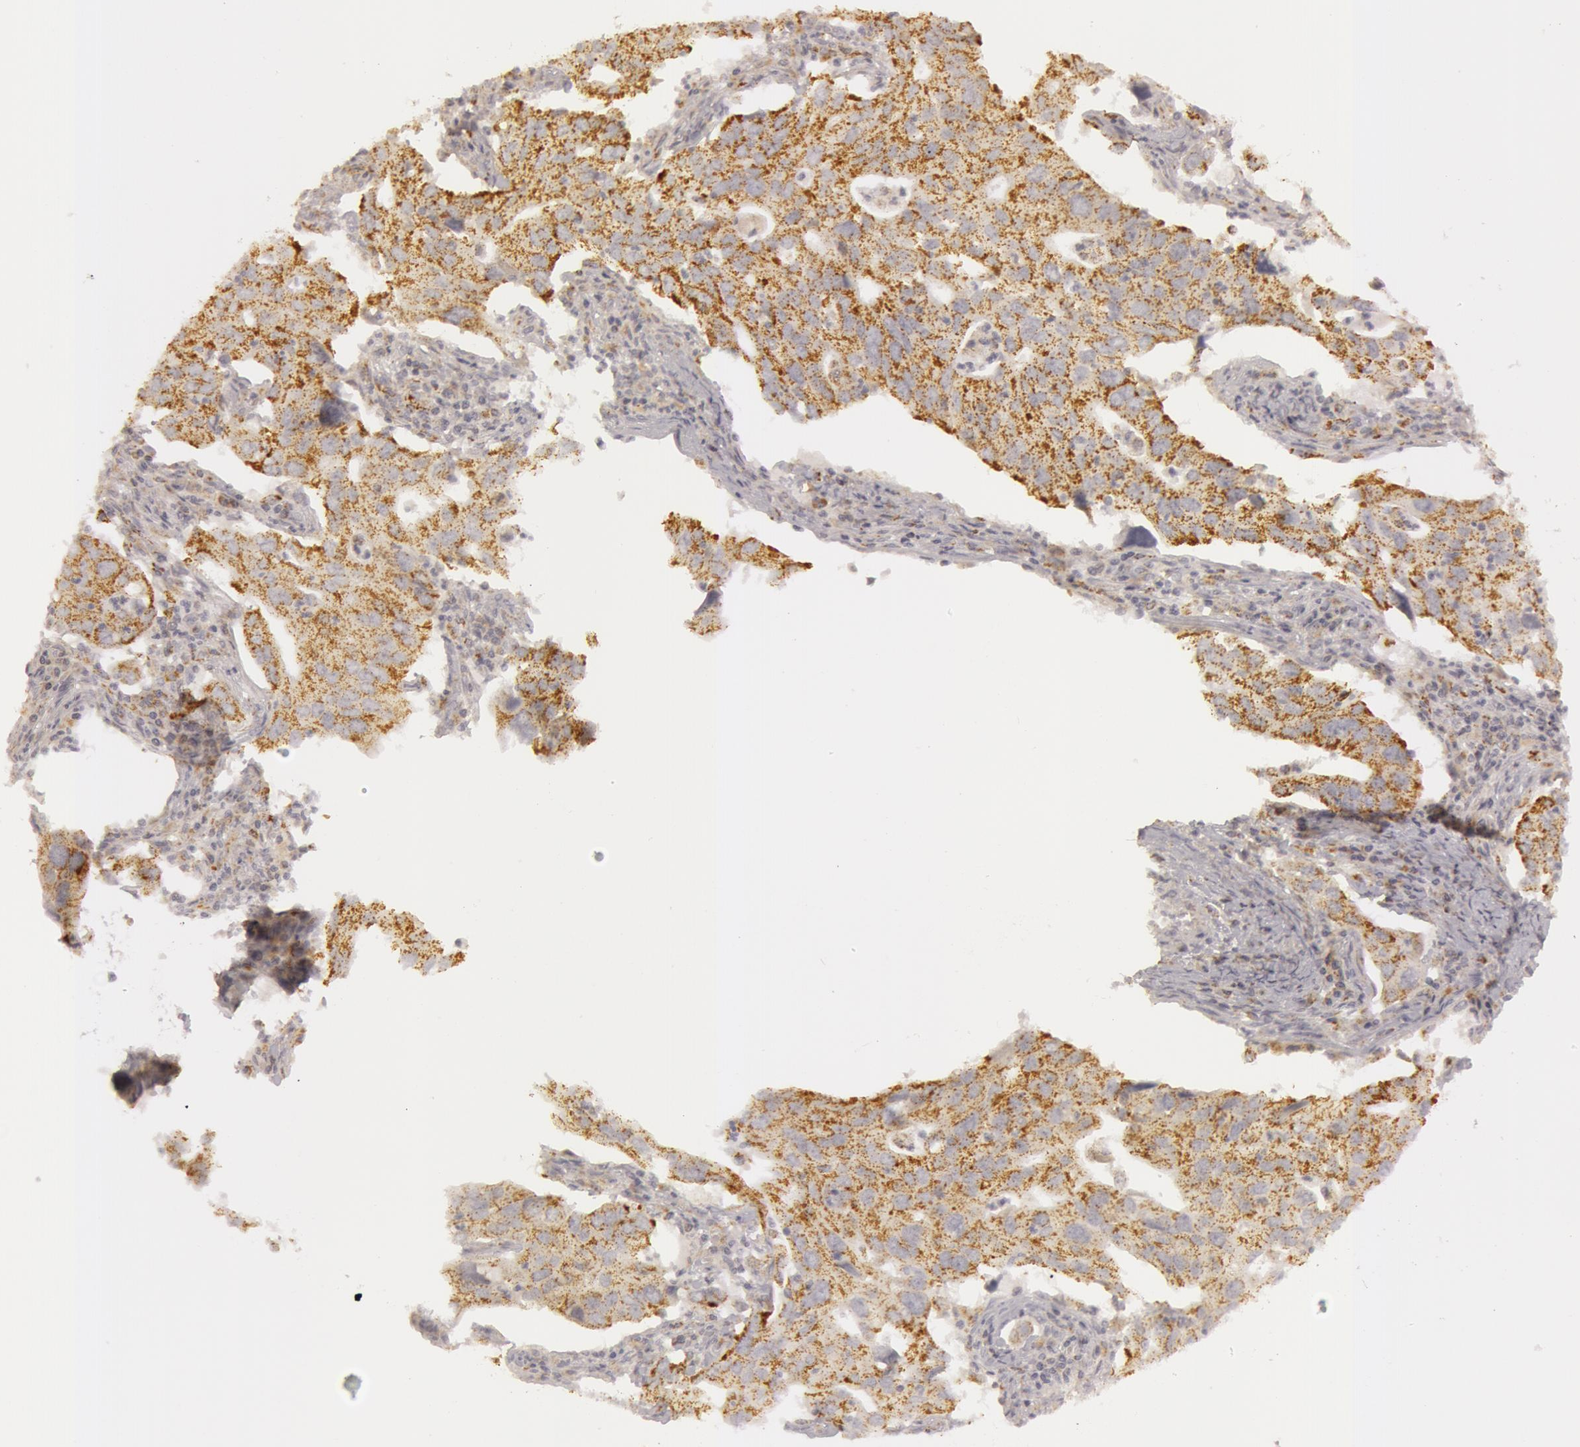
{"staining": {"intensity": "moderate", "quantity": "25%-75%", "location": "cytoplasmic/membranous"}, "tissue": "lung cancer", "cell_type": "Tumor cells", "image_type": "cancer", "snomed": [{"axis": "morphology", "description": "Adenocarcinoma, NOS"}, {"axis": "topography", "description": "Lung"}], "caption": "Lung cancer was stained to show a protein in brown. There is medium levels of moderate cytoplasmic/membranous expression in approximately 25%-75% of tumor cells. The protein is stained brown, and the nuclei are stained in blue (DAB IHC with brightfield microscopy, high magnification).", "gene": "C7", "patient": {"sex": "male", "age": 48}}